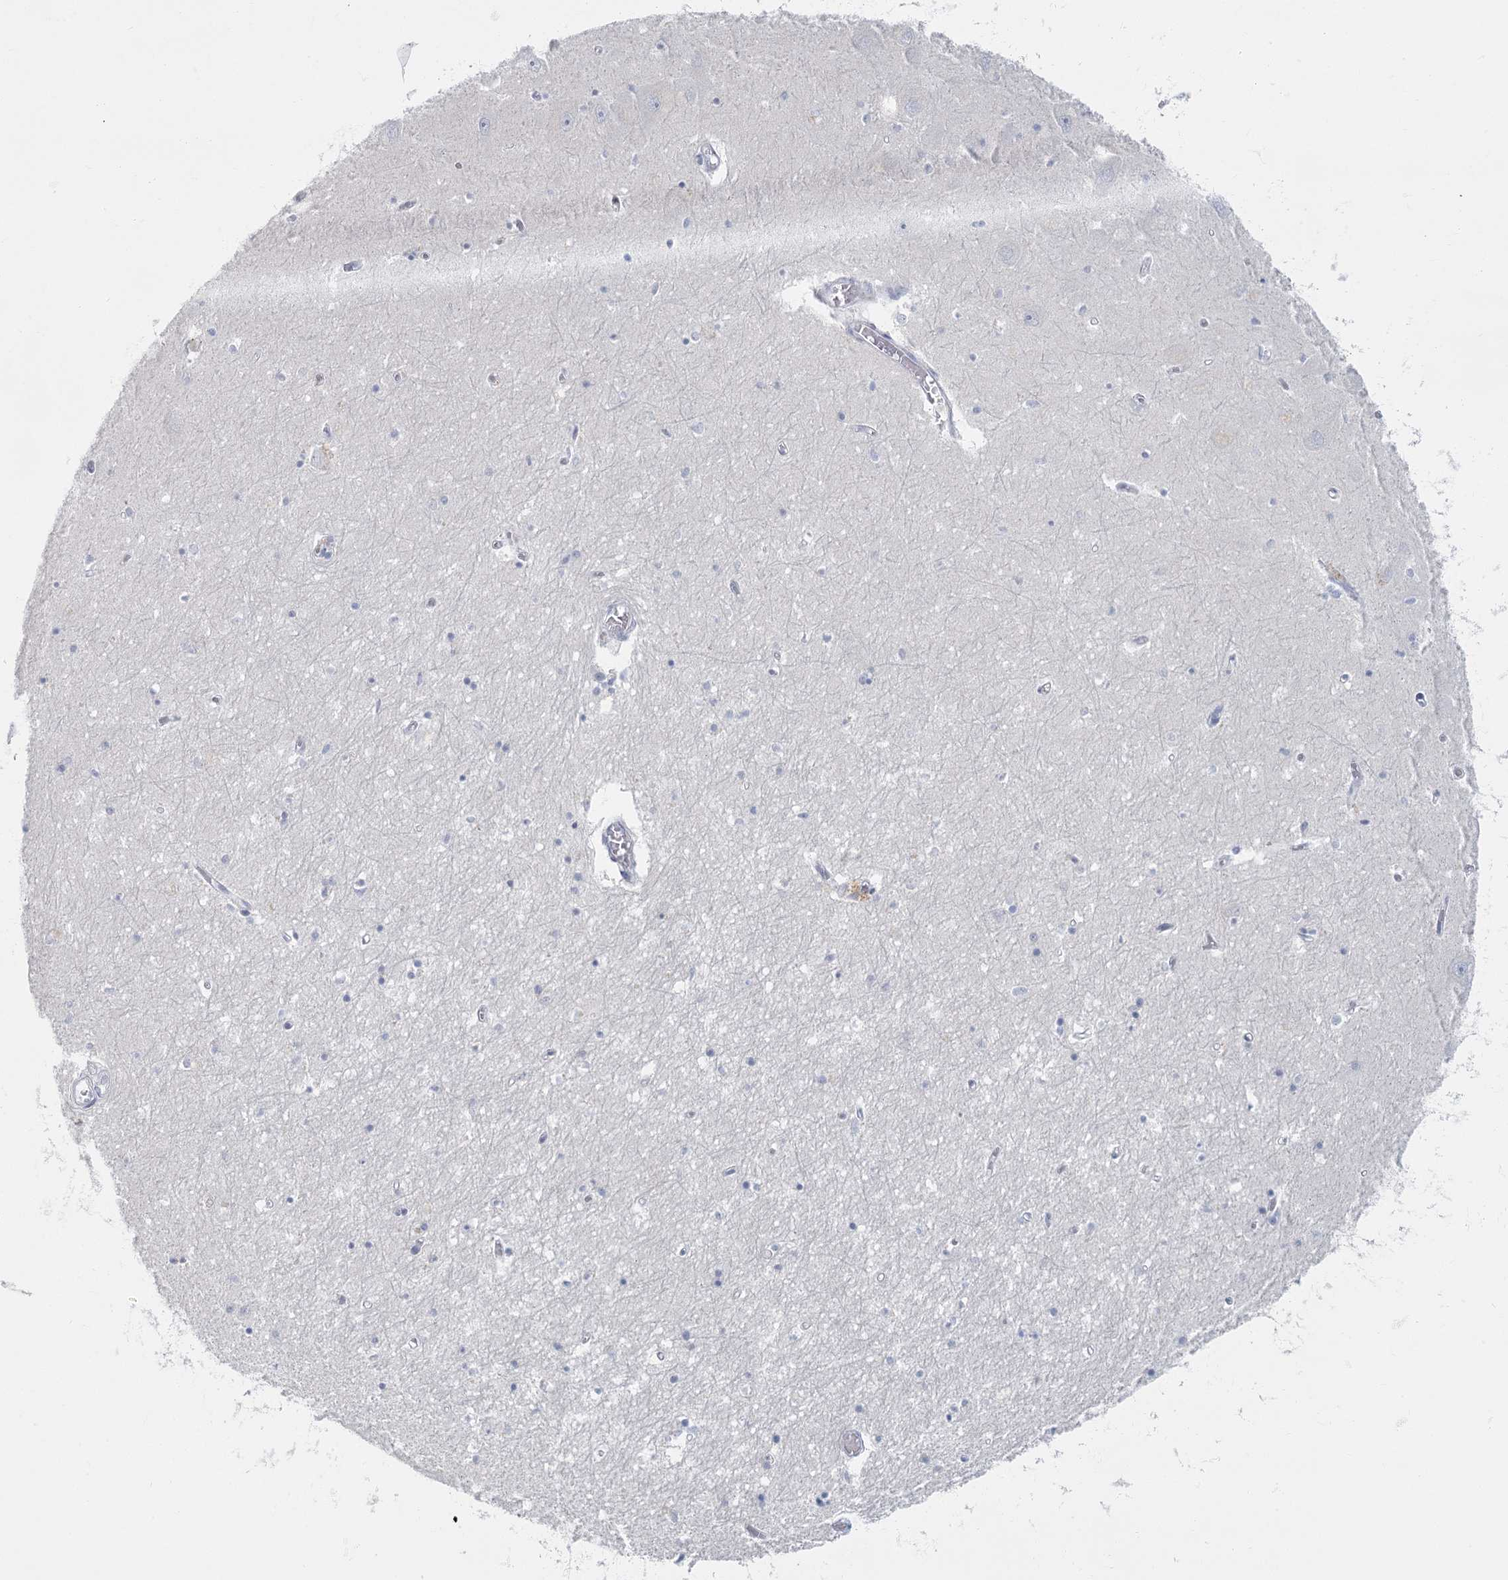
{"staining": {"intensity": "negative", "quantity": "none", "location": "none"}, "tissue": "hippocampus", "cell_type": "Glial cells", "image_type": "normal", "snomed": [{"axis": "morphology", "description": "Normal tissue, NOS"}, {"axis": "topography", "description": "Hippocampus"}], "caption": "Glial cells are negative for brown protein staining in benign hippocampus.", "gene": "FAM110C", "patient": {"sex": "male", "age": 70}}